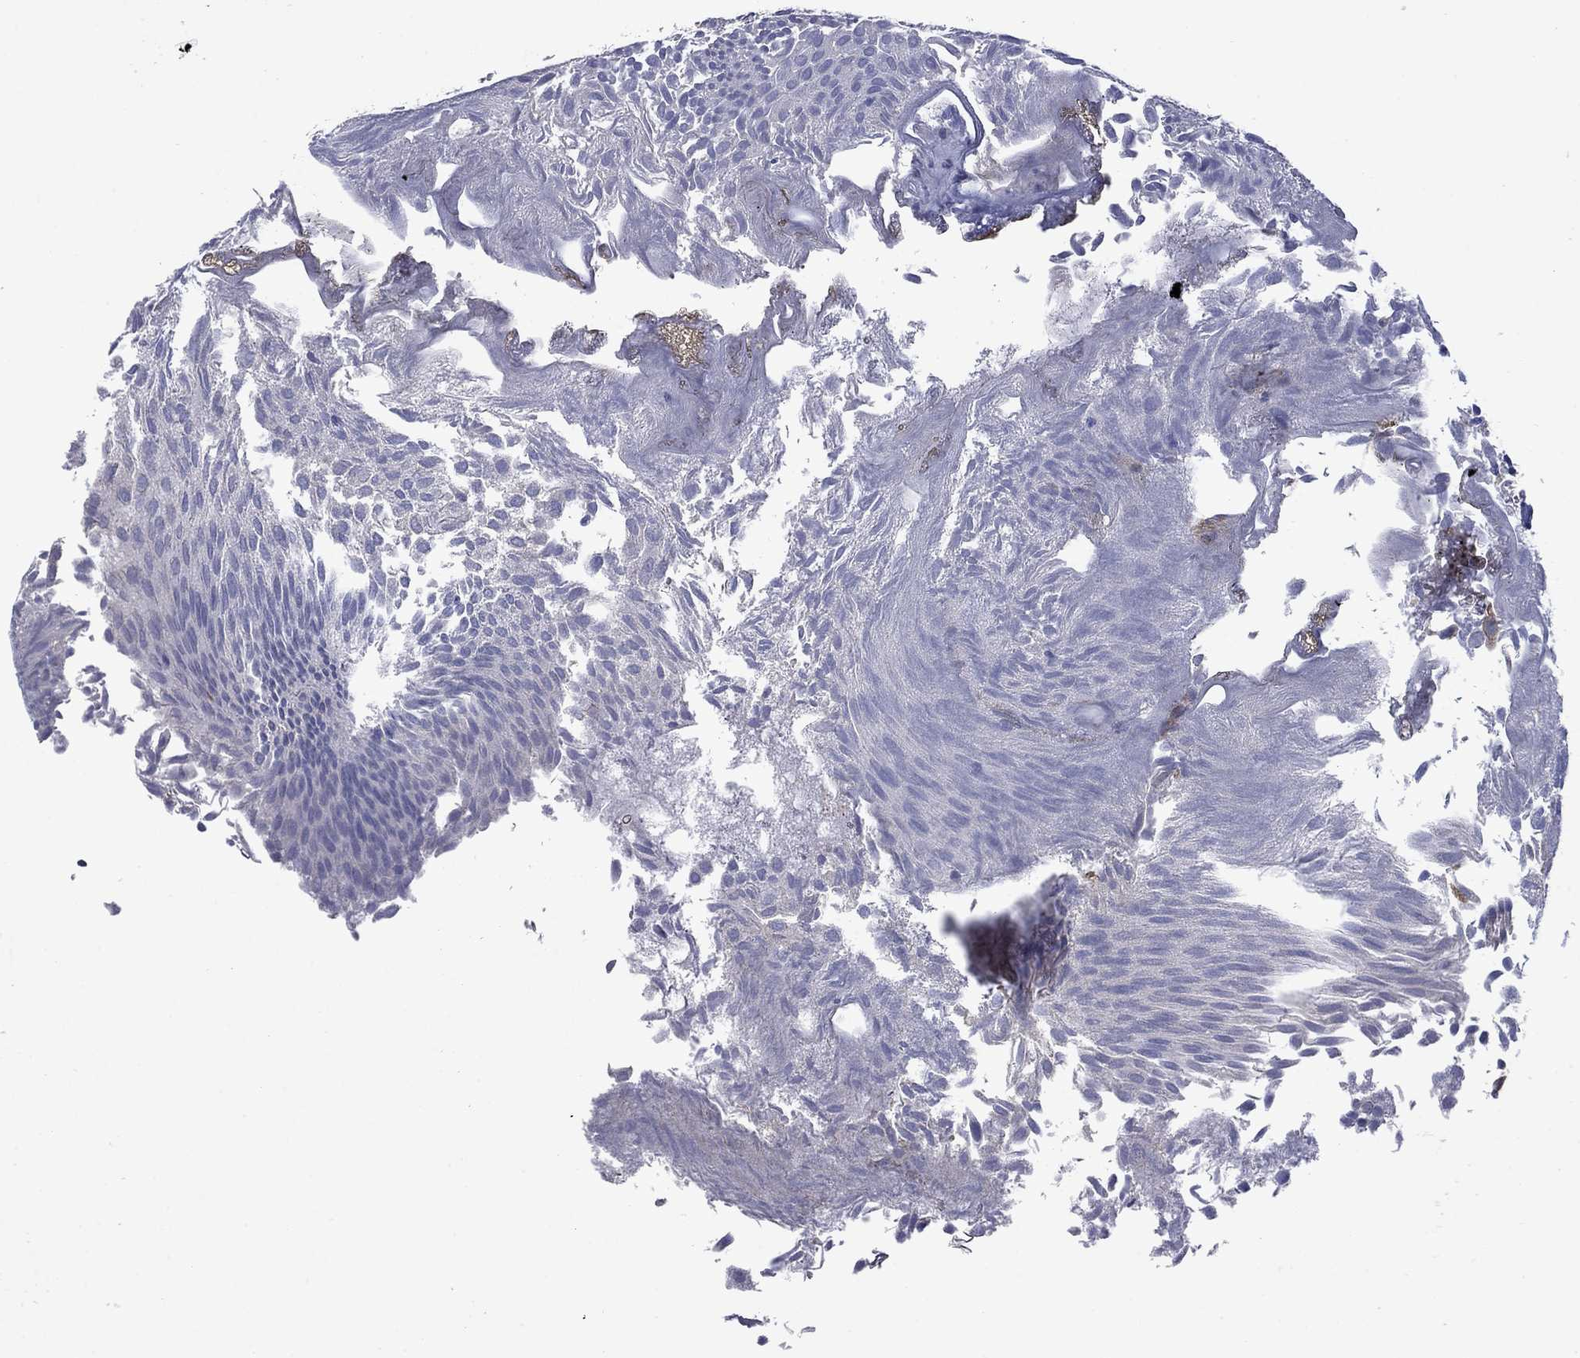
{"staining": {"intensity": "strong", "quantity": "<25%", "location": "cytoplasmic/membranous,nuclear"}, "tissue": "urothelial cancer", "cell_type": "Tumor cells", "image_type": "cancer", "snomed": [{"axis": "morphology", "description": "Urothelial carcinoma, Low grade"}, {"axis": "topography", "description": "Urinary bladder"}], "caption": "Strong cytoplasmic/membranous and nuclear staining for a protein is seen in about <25% of tumor cells of urothelial cancer using IHC.", "gene": "TMPRSS11A", "patient": {"sex": "male", "age": 52}}